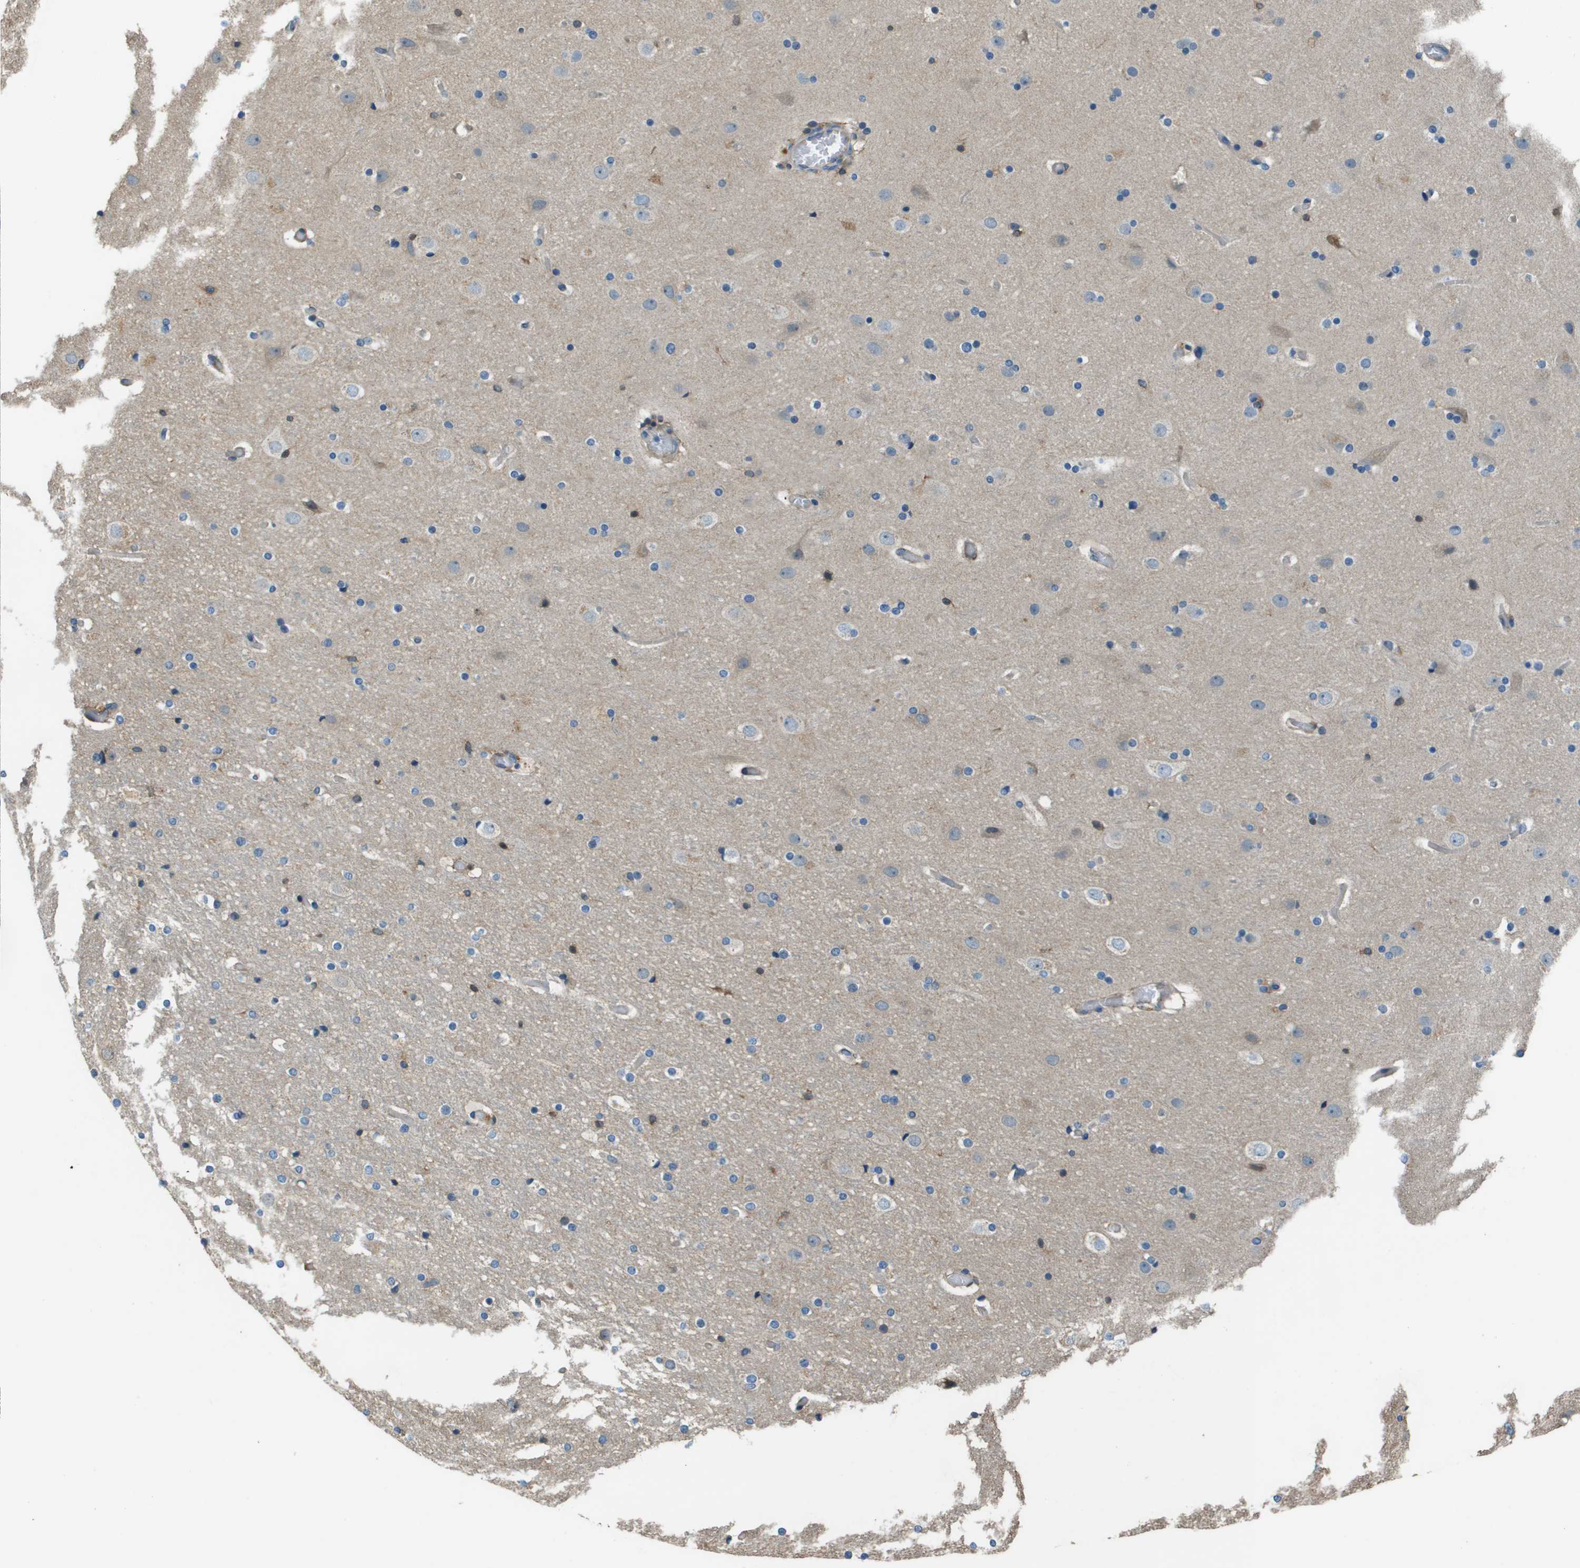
{"staining": {"intensity": "weak", "quantity": ">75%", "location": "cytoplasmic/membranous"}, "tissue": "cerebral cortex", "cell_type": "Endothelial cells", "image_type": "normal", "snomed": [{"axis": "morphology", "description": "Normal tissue, NOS"}, {"axis": "topography", "description": "Cerebral cortex"}], "caption": "A brown stain labels weak cytoplasmic/membranous expression of a protein in endothelial cells of unremarkable human cerebral cortex. The protein is stained brown, and the nuclei are stained in blue (DAB IHC with brightfield microscopy, high magnification).", "gene": "SAMSN1", "patient": {"sex": "male", "age": 57}}